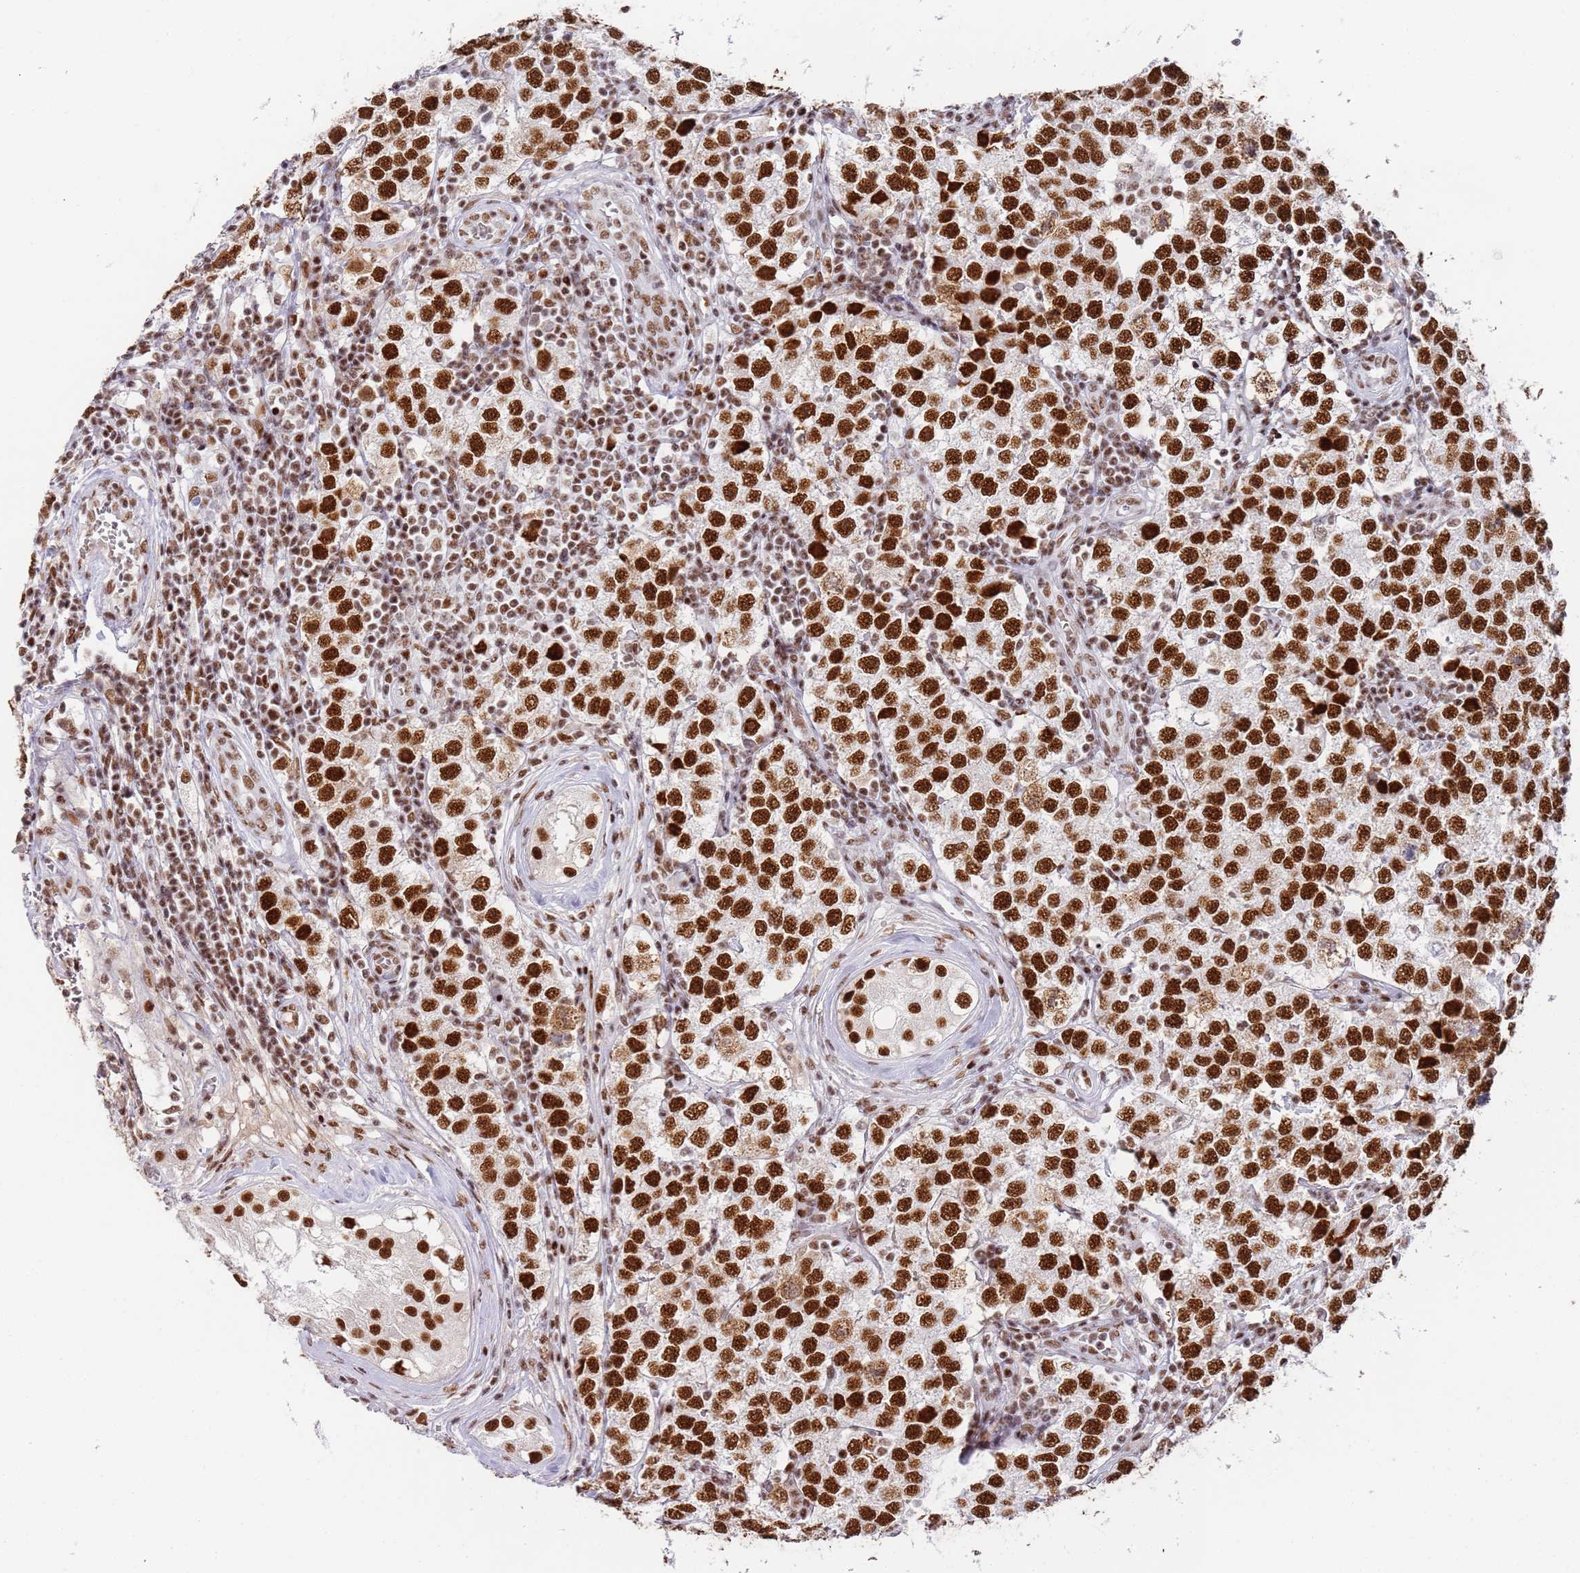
{"staining": {"intensity": "strong", "quantity": ">75%", "location": "nuclear"}, "tissue": "testis cancer", "cell_type": "Tumor cells", "image_type": "cancer", "snomed": [{"axis": "morphology", "description": "Seminoma, NOS"}, {"axis": "topography", "description": "Testis"}], "caption": "Strong nuclear positivity is present in approximately >75% of tumor cells in testis cancer (seminoma).", "gene": "AKAP8L", "patient": {"sex": "male", "age": 34}}